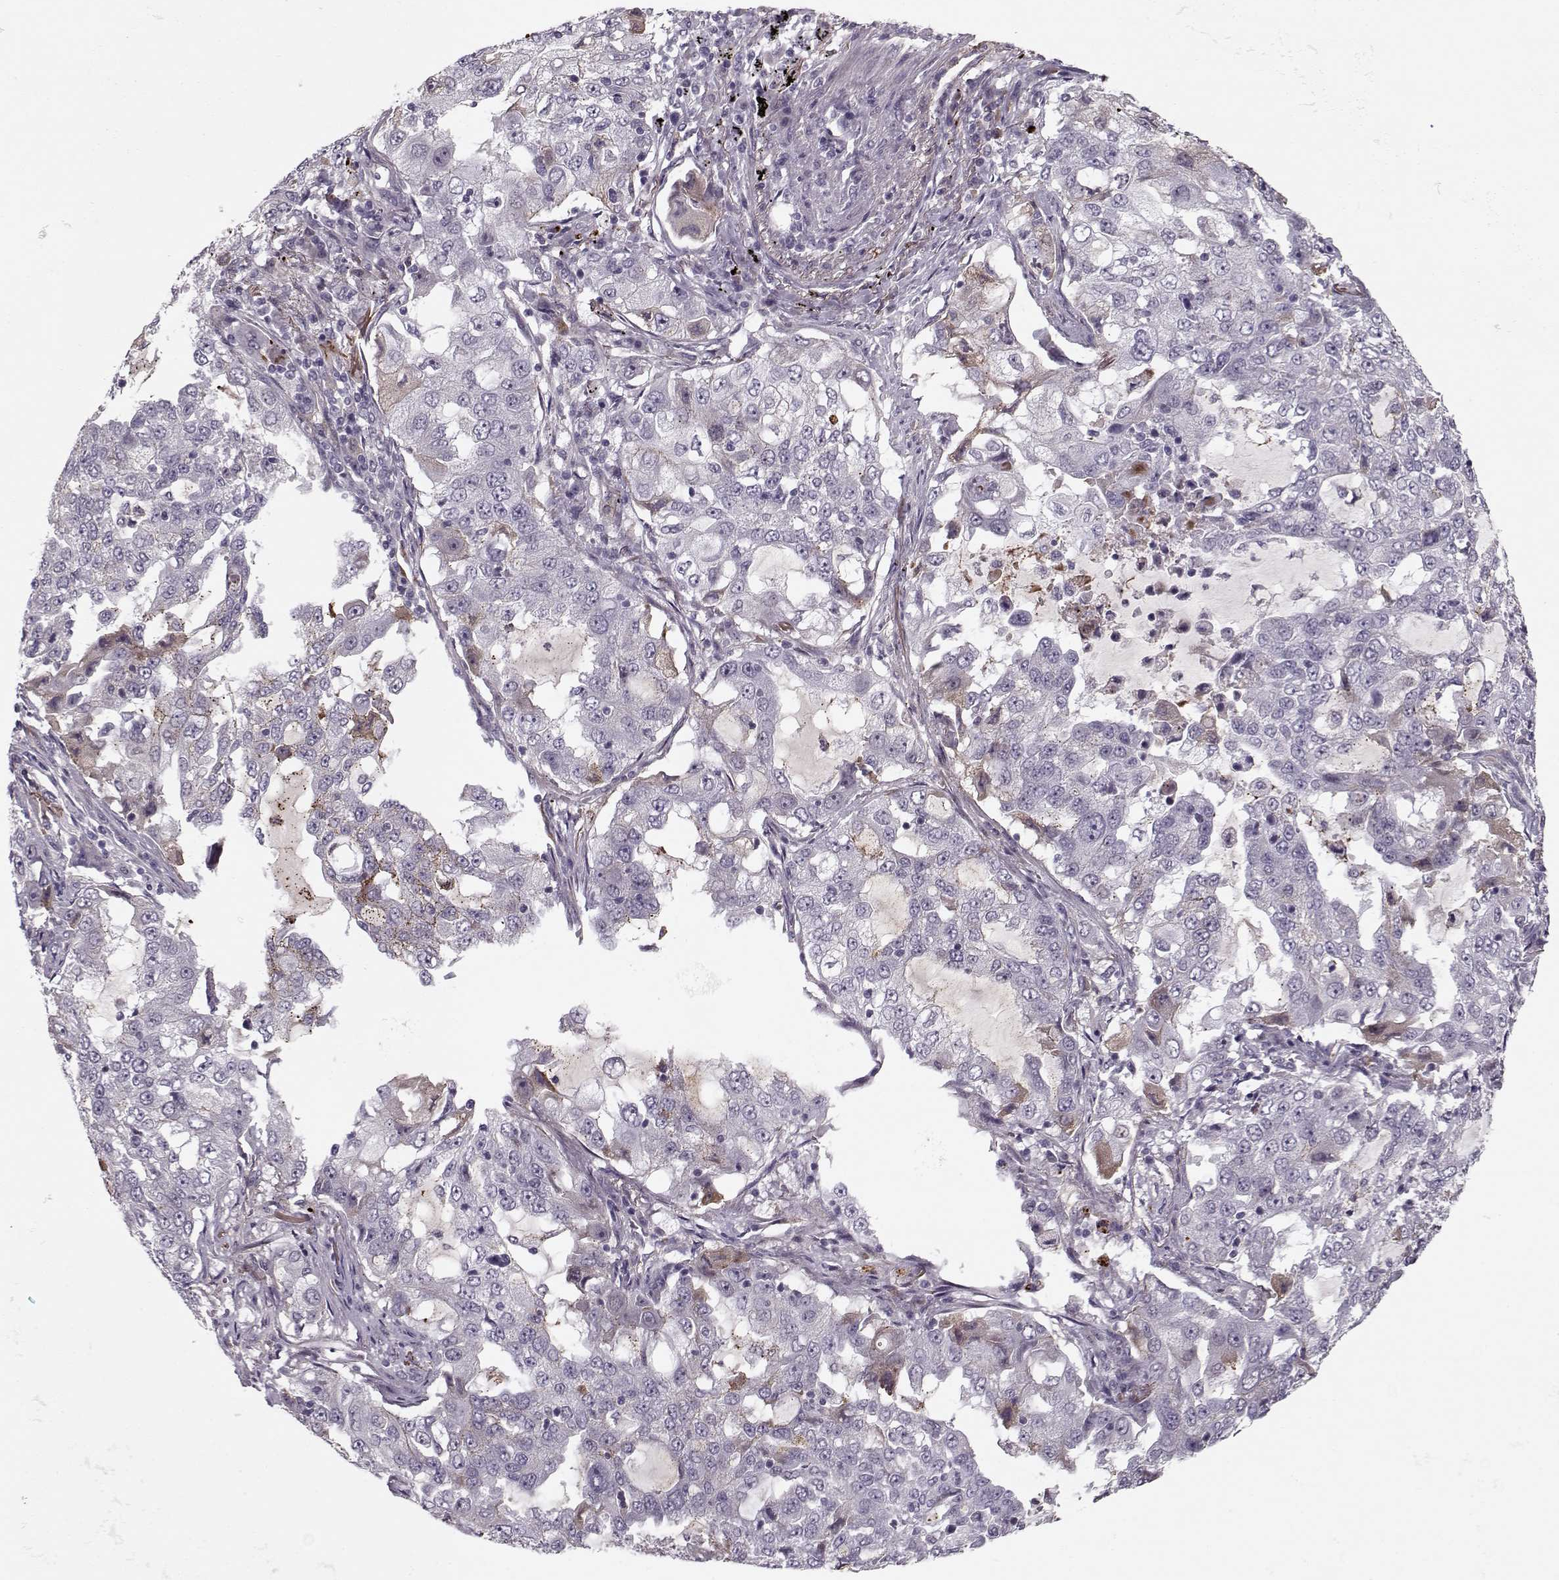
{"staining": {"intensity": "weak", "quantity": "<25%", "location": "cytoplasmic/membranous"}, "tissue": "lung cancer", "cell_type": "Tumor cells", "image_type": "cancer", "snomed": [{"axis": "morphology", "description": "Adenocarcinoma, NOS"}, {"axis": "topography", "description": "Lung"}], "caption": "Protein analysis of lung adenocarcinoma displays no significant expression in tumor cells.", "gene": "DNAI3", "patient": {"sex": "female", "age": 61}}